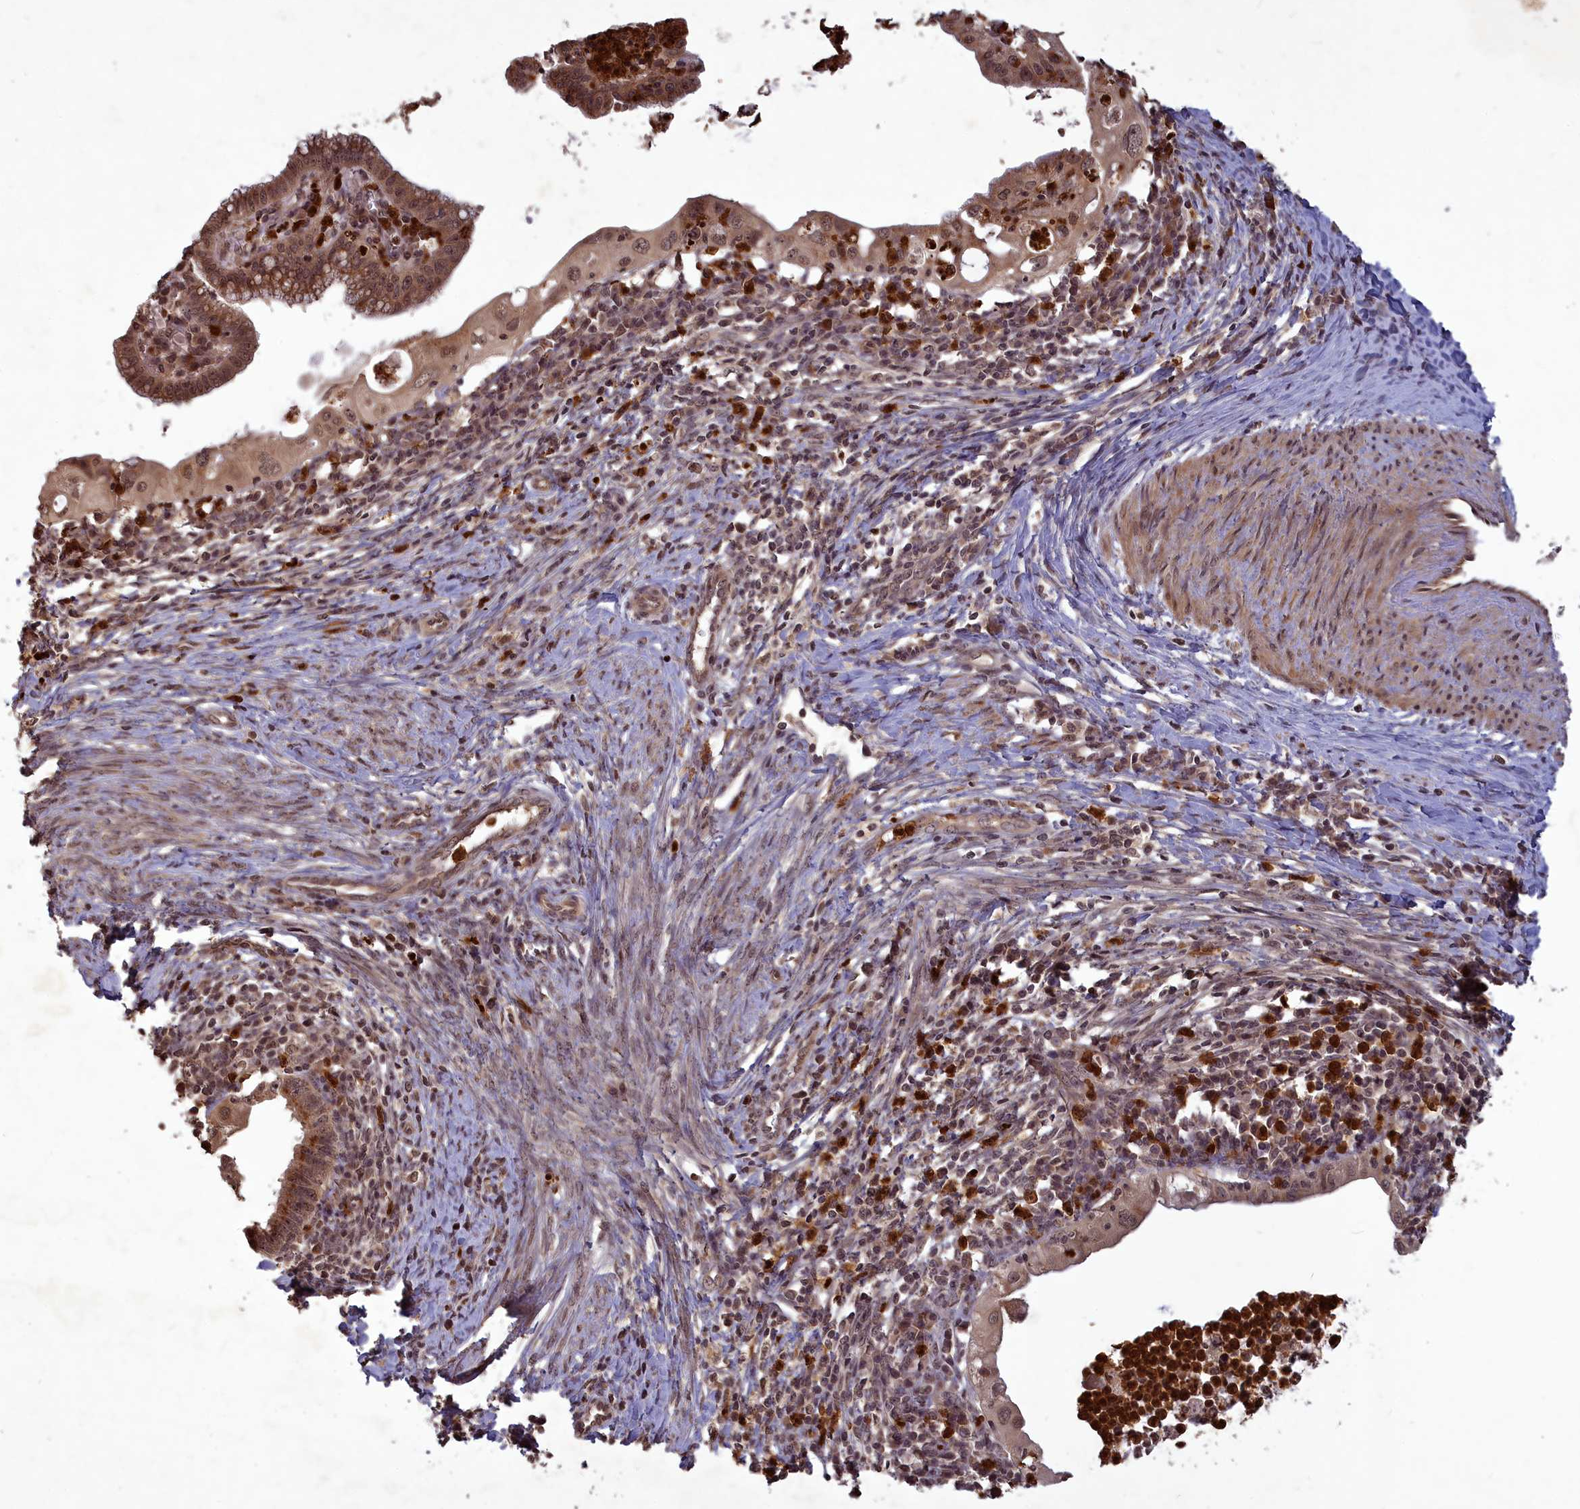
{"staining": {"intensity": "moderate", "quantity": ">75%", "location": "cytoplasmic/membranous,nuclear"}, "tissue": "cervical cancer", "cell_type": "Tumor cells", "image_type": "cancer", "snomed": [{"axis": "morphology", "description": "Adenocarcinoma, NOS"}, {"axis": "topography", "description": "Cervix"}], "caption": "Cervical adenocarcinoma was stained to show a protein in brown. There is medium levels of moderate cytoplasmic/membranous and nuclear staining in about >75% of tumor cells.", "gene": "SRMS", "patient": {"sex": "female", "age": 36}}